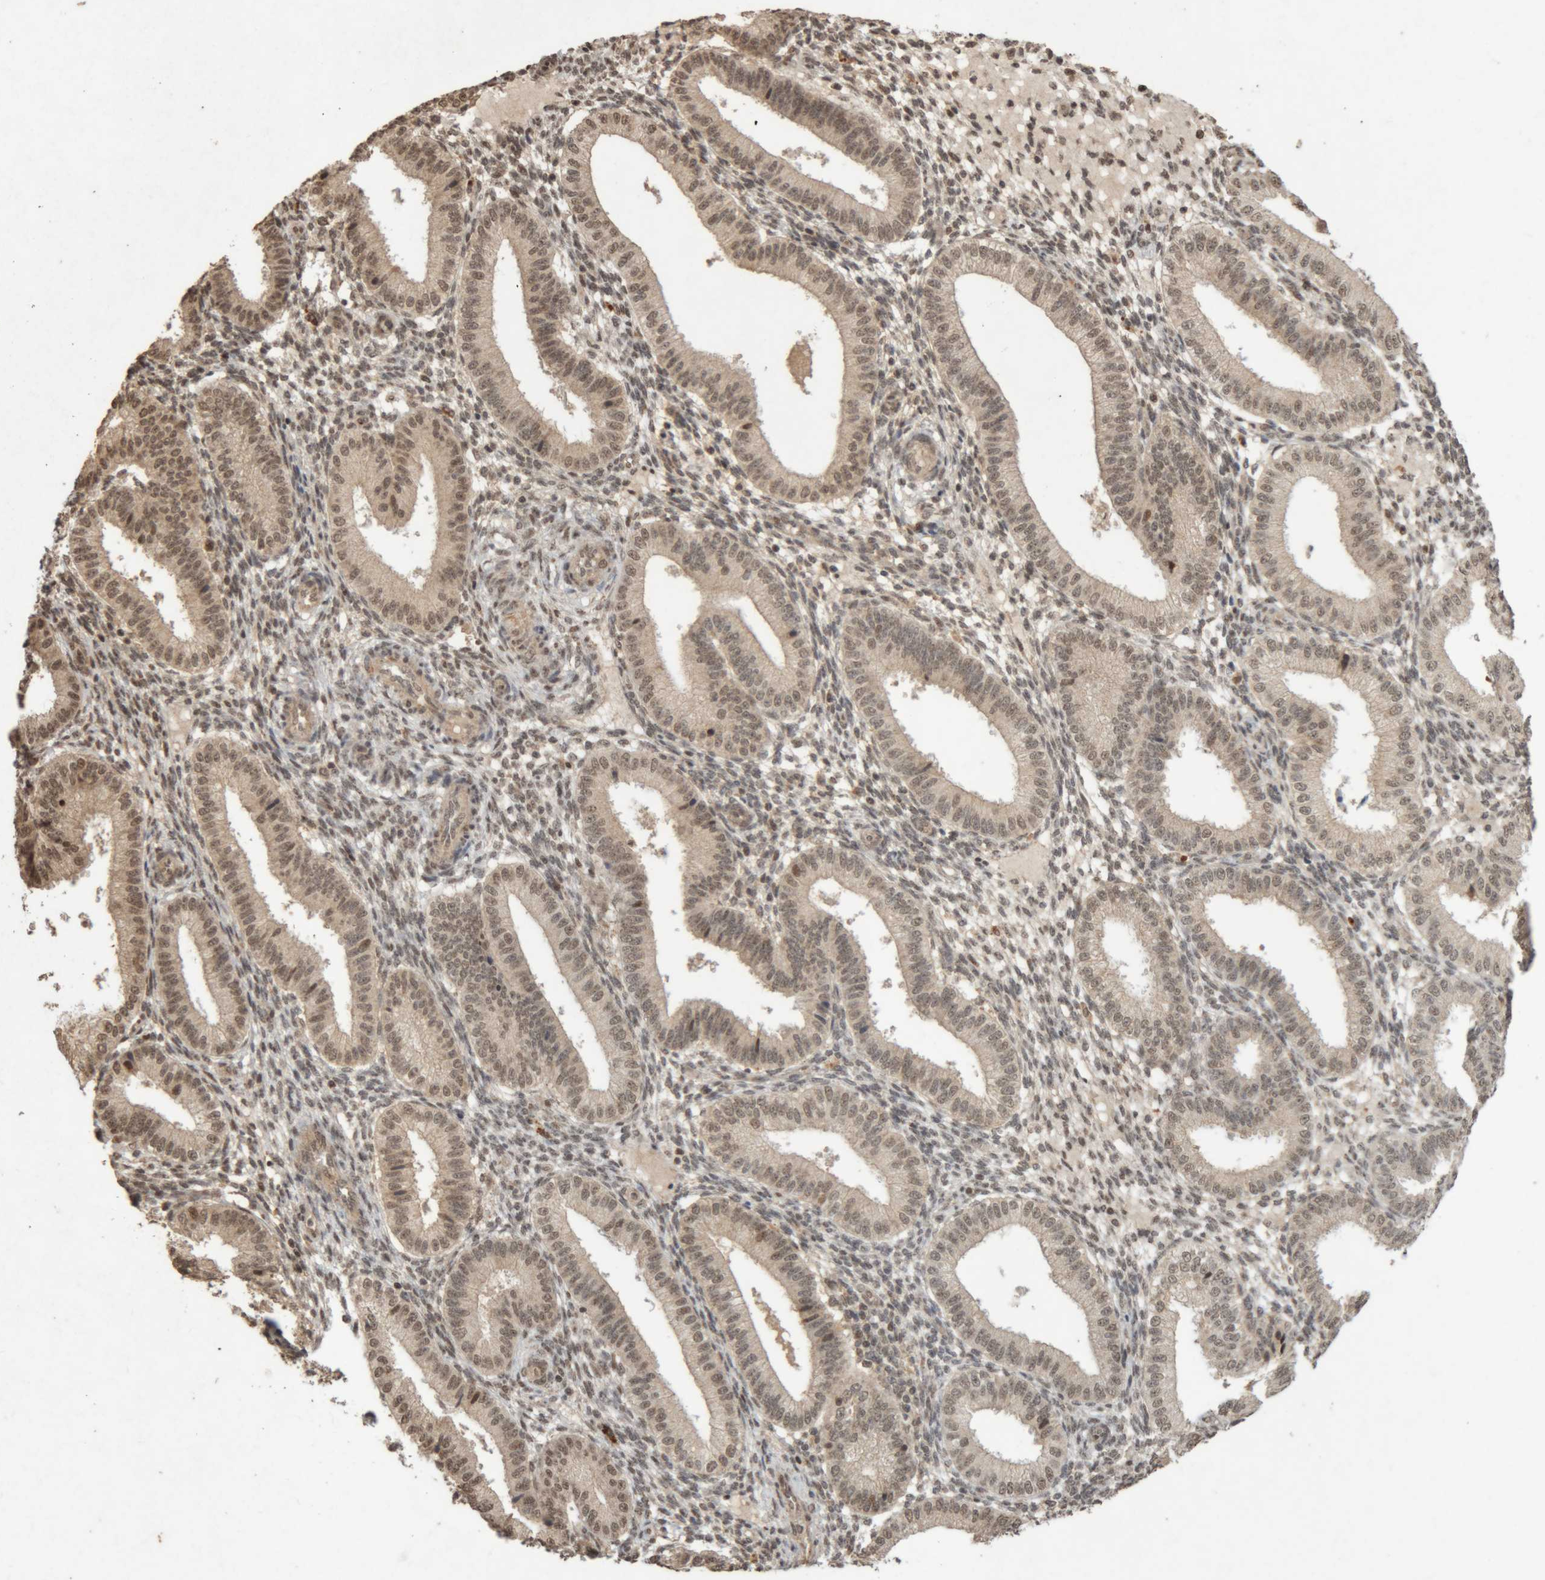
{"staining": {"intensity": "moderate", "quantity": "25%-75%", "location": "cytoplasmic/membranous,nuclear"}, "tissue": "endometrium", "cell_type": "Cells in endometrial stroma", "image_type": "normal", "snomed": [{"axis": "morphology", "description": "Normal tissue, NOS"}, {"axis": "topography", "description": "Endometrium"}], "caption": "Immunohistochemical staining of benign human endometrium demonstrates 25%-75% levels of moderate cytoplasmic/membranous,nuclear protein expression in about 25%-75% of cells in endometrial stroma.", "gene": "KEAP1", "patient": {"sex": "female", "age": 39}}